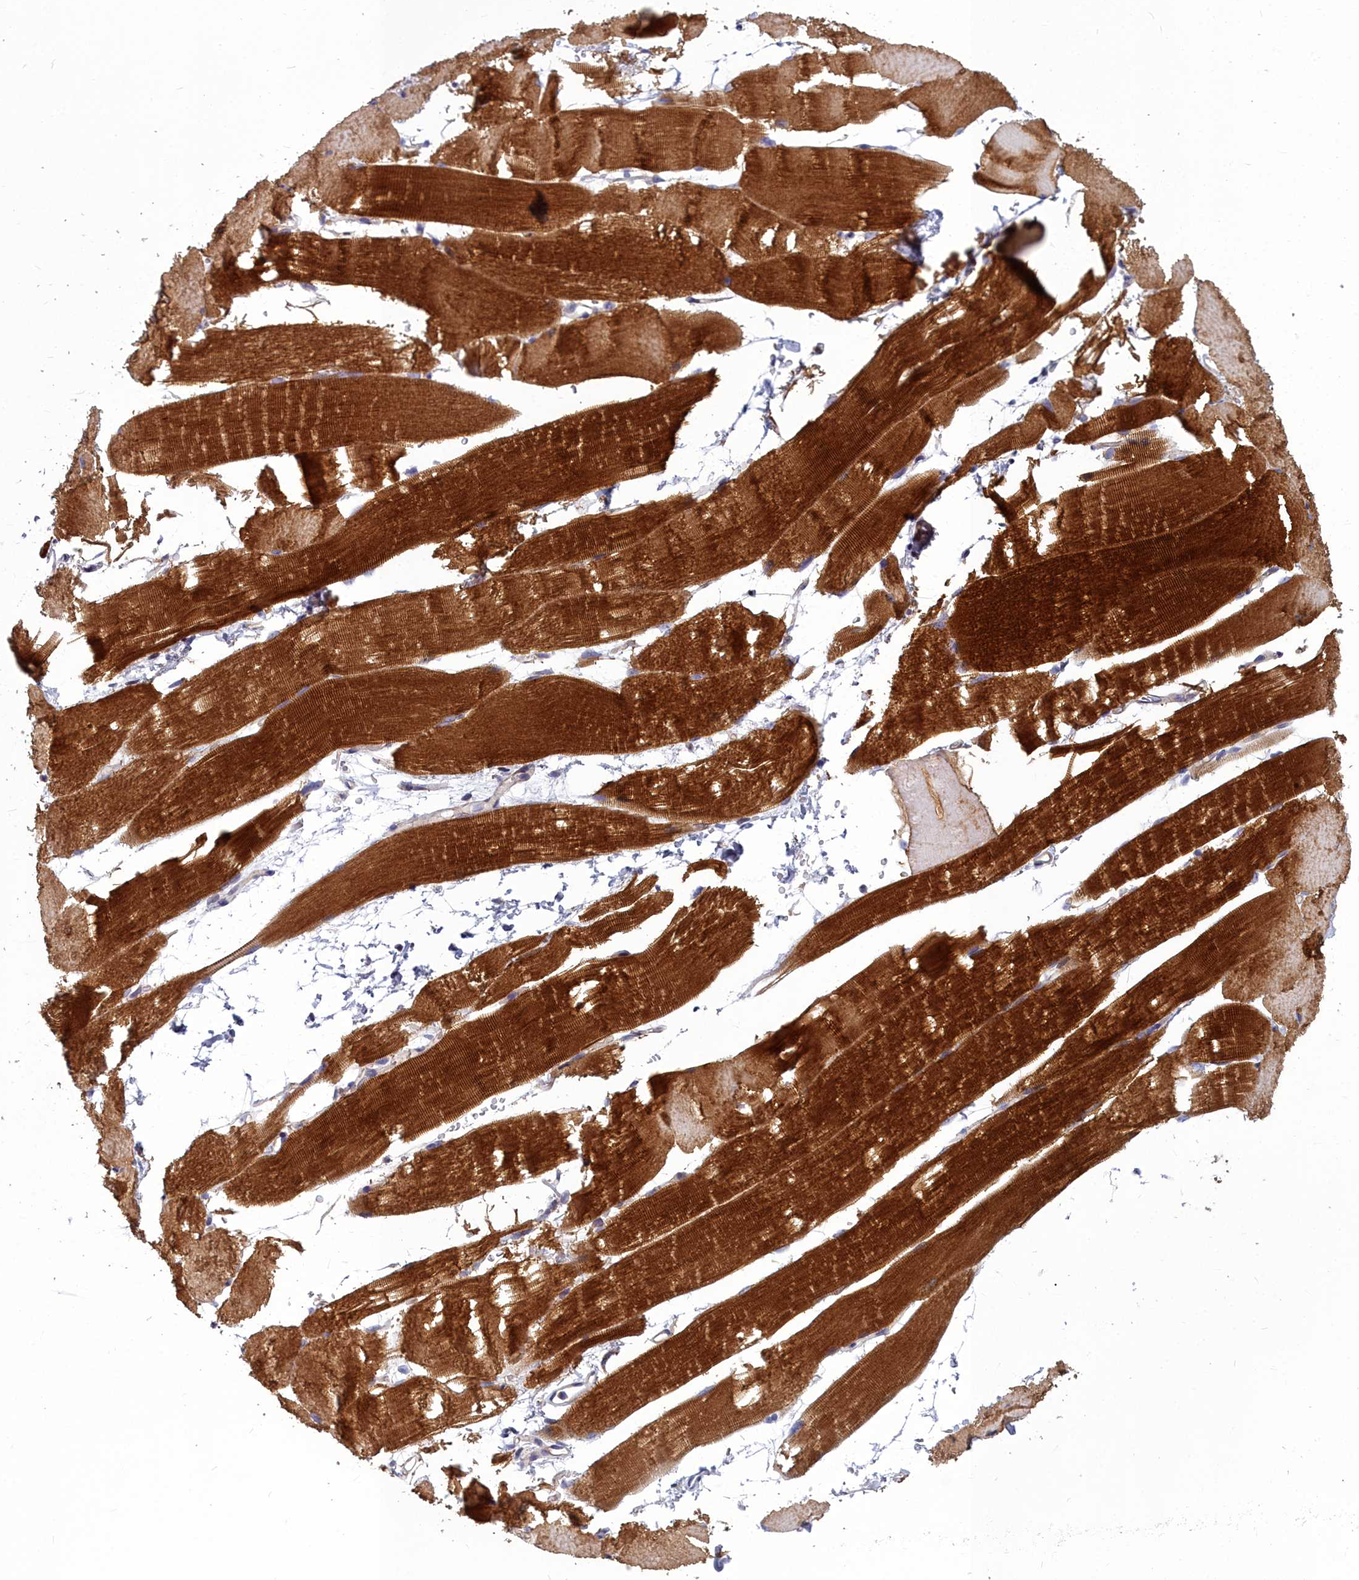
{"staining": {"intensity": "strong", "quantity": ">75%", "location": "cytoplasmic/membranous"}, "tissue": "skeletal muscle", "cell_type": "Myocytes", "image_type": "normal", "snomed": [{"axis": "morphology", "description": "Normal tissue, NOS"}, {"axis": "topography", "description": "Skeletal muscle"}, {"axis": "topography", "description": "Parathyroid gland"}], "caption": "Protein expression analysis of unremarkable human skeletal muscle reveals strong cytoplasmic/membranous expression in about >75% of myocytes. The staining was performed using DAB to visualize the protein expression in brown, while the nuclei were stained in blue with hematoxylin (Magnification: 20x).", "gene": "COX20", "patient": {"sex": "female", "age": 37}}